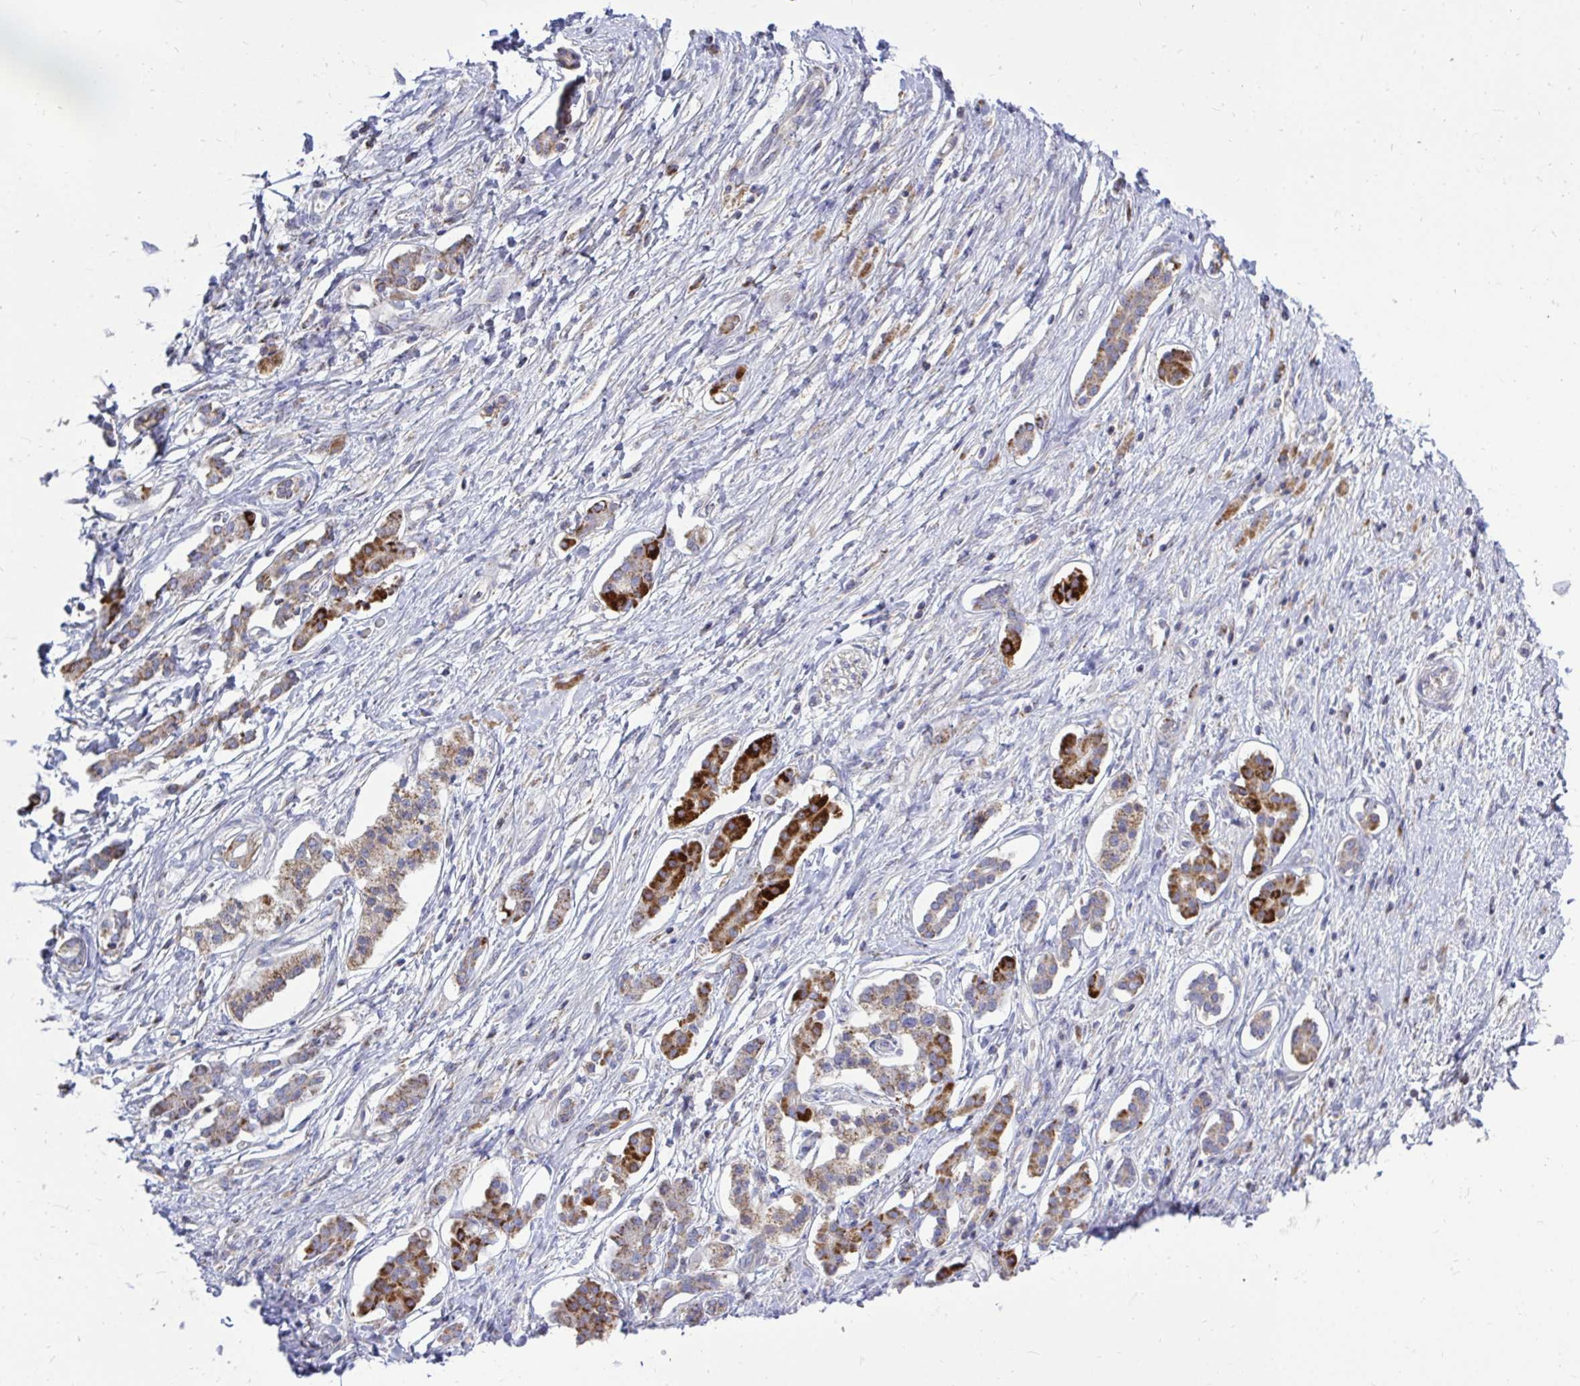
{"staining": {"intensity": "strong", "quantity": "25%-75%", "location": "cytoplasmic/membranous"}, "tissue": "pancreatic cancer", "cell_type": "Tumor cells", "image_type": "cancer", "snomed": [{"axis": "morphology", "description": "Adenocarcinoma, NOS"}, {"axis": "topography", "description": "Pancreas"}], "caption": "DAB (3,3'-diaminobenzidine) immunohistochemical staining of pancreatic cancer (adenocarcinoma) displays strong cytoplasmic/membranous protein expression in approximately 25%-75% of tumor cells. (brown staining indicates protein expression, while blue staining denotes nuclei).", "gene": "OR10R2", "patient": {"sex": "male", "age": 68}}